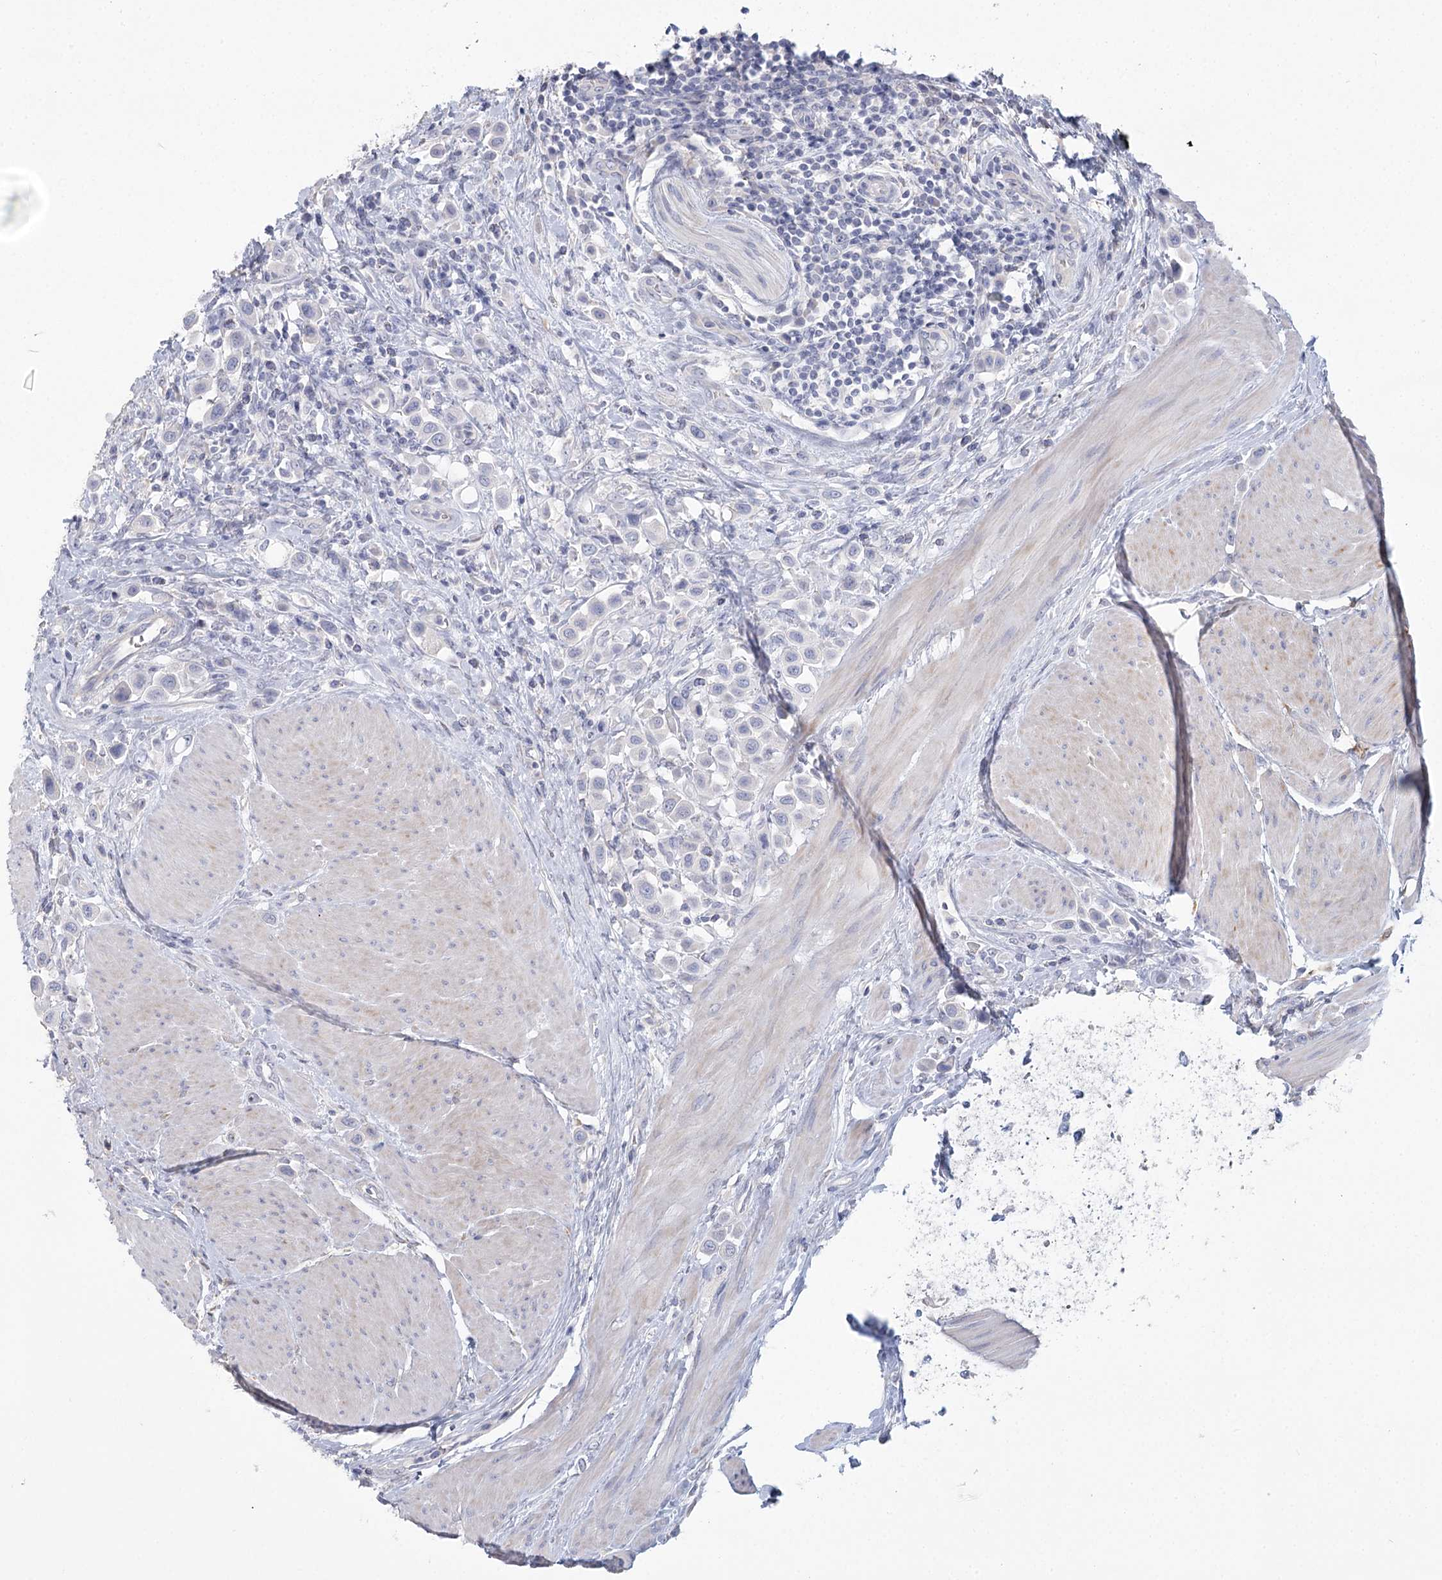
{"staining": {"intensity": "negative", "quantity": "none", "location": "none"}, "tissue": "urothelial cancer", "cell_type": "Tumor cells", "image_type": "cancer", "snomed": [{"axis": "morphology", "description": "Urothelial carcinoma, High grade"}, {"axis": "topography", "description": "Urinary bladder"}], "caption": "There is no significant expression in tumor cells of high-grade urothelial carcinoma.", "gene": "CNTLN", "patient": {"sex": "male", "age": 50}}